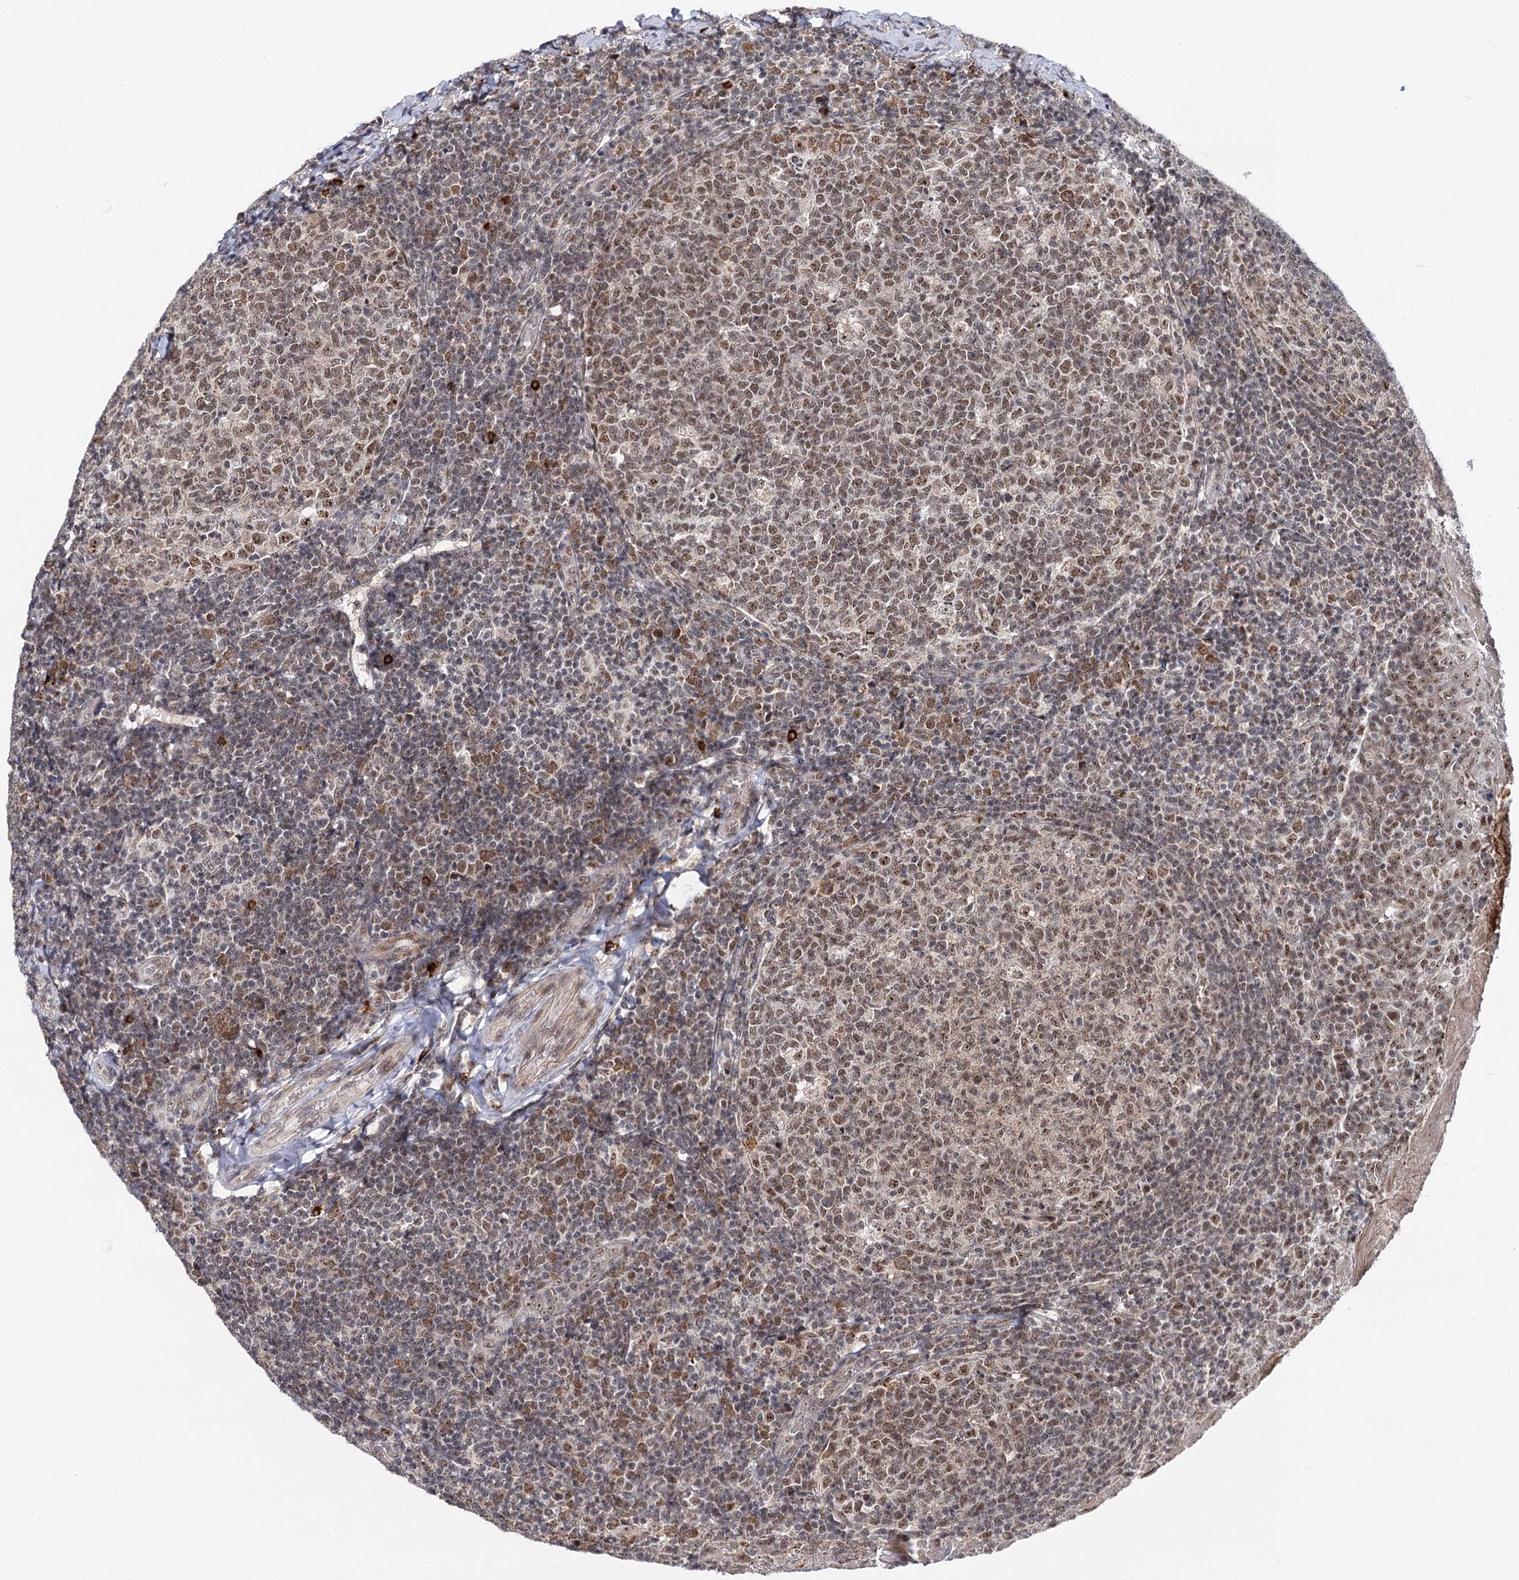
{"staining": {"intensity": "moderate", "quantity": "25%-75%", "location": "nuclear"}, "tissue": "tonsil", "cell_type": "Germinal center cells", "image_type": "normal", "snomed": [{"axis": "morphology", "description": "Normal tissue, NOS"}, {"axis": "topography", "description": "Tonsil"}], "caption": "Benign tonsil exhibits moderate nuclear expression in approximately 25%-75% of germinal center cells.", "gene": "BUD13", "patient": {"sex": "female", "age": 19}}